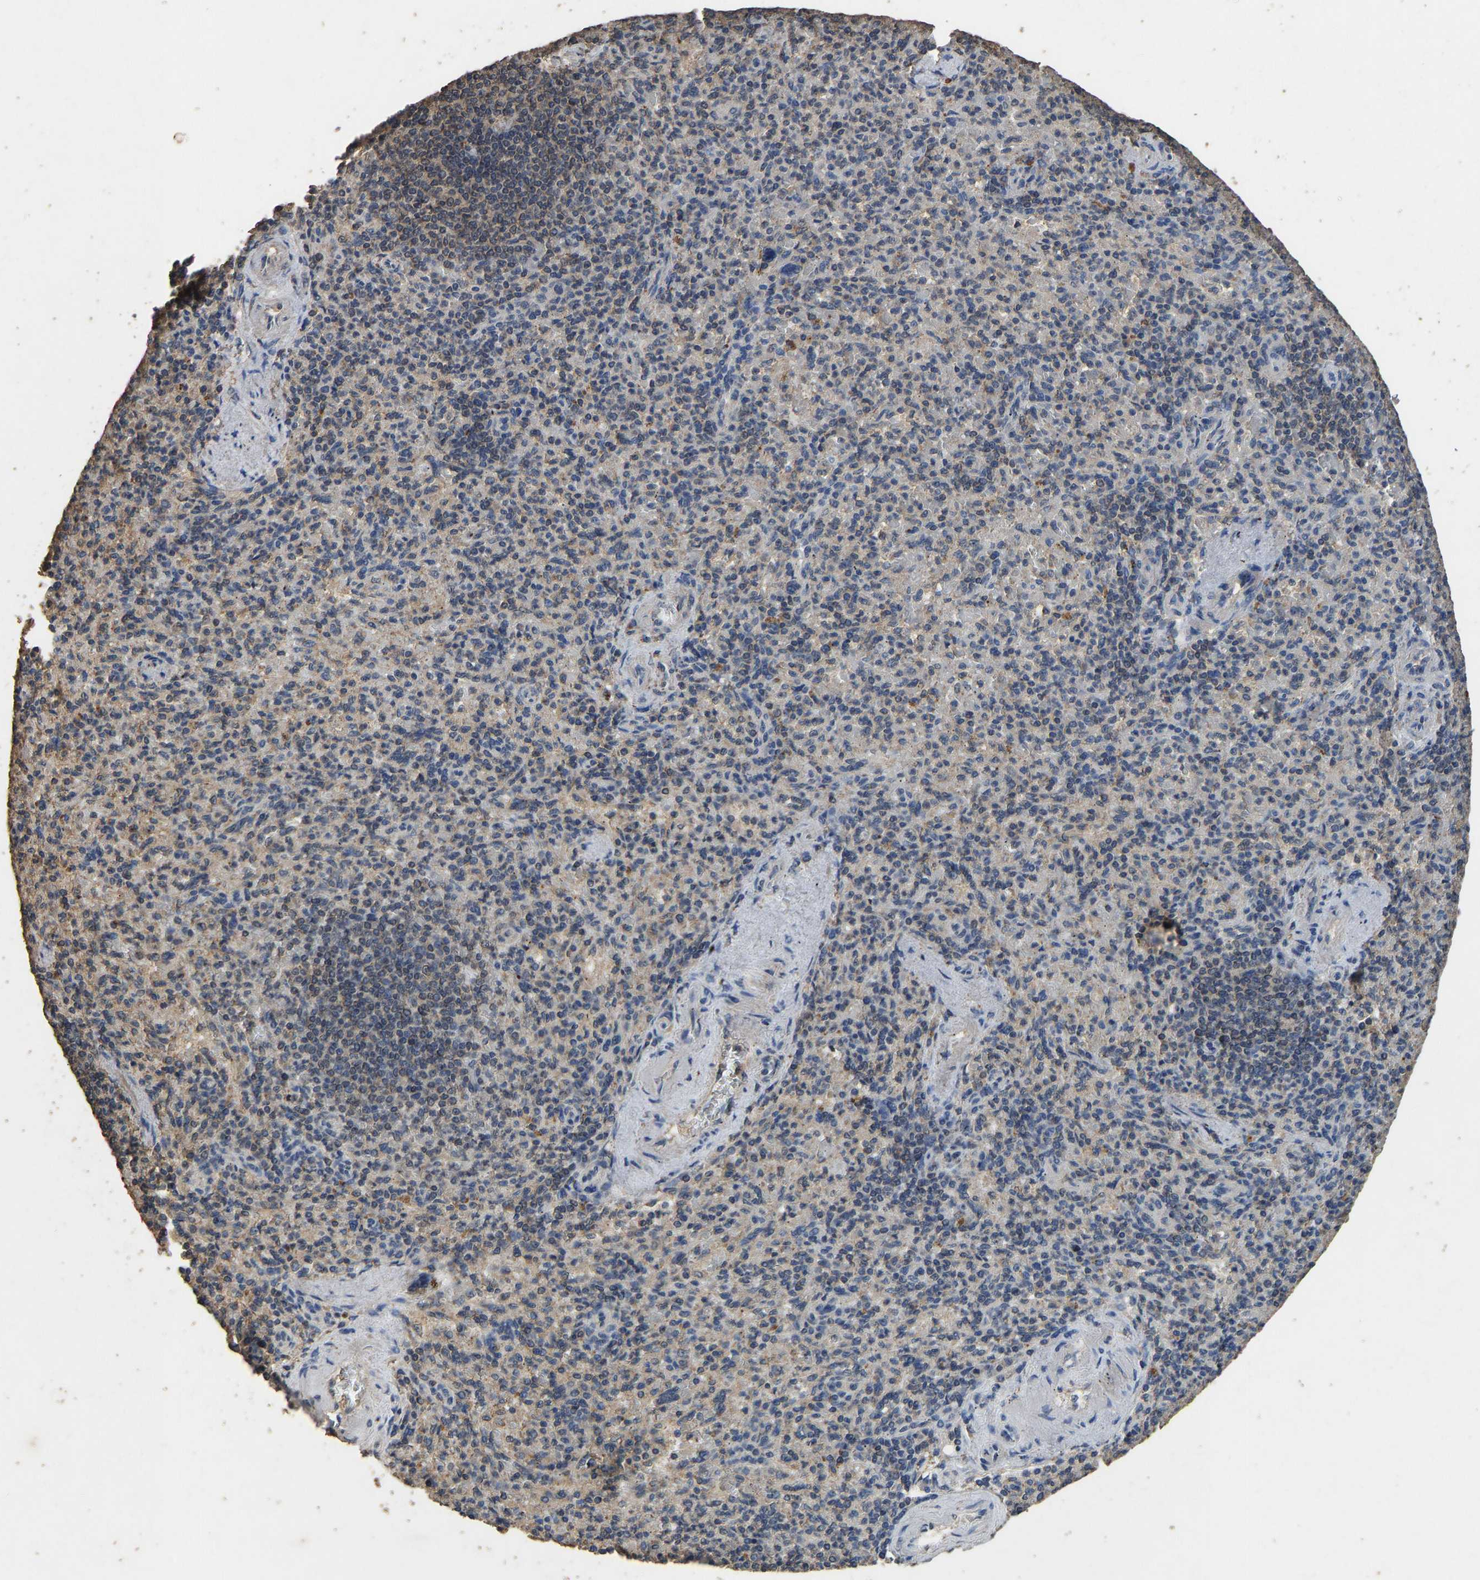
{"staining": {"intensity": "negative", "quantity": "none", "location": "none"}, "tissue": "spleen", "cell_type": "Cells in red pulp", "image_type": "normal", "snomed": [{"axis": "morphology", "description": "Normal tissue, NOS"}, {"axis": "topography", "description": "Spleen"}], "caption": "A micrograph of human spleen is negative for staining in cells in red pulp. (Immunohistochemistry, brightfield microscopy, high magnification).", "gene": "CIDEC", "patient": {"sex": "female", "age": 74}}